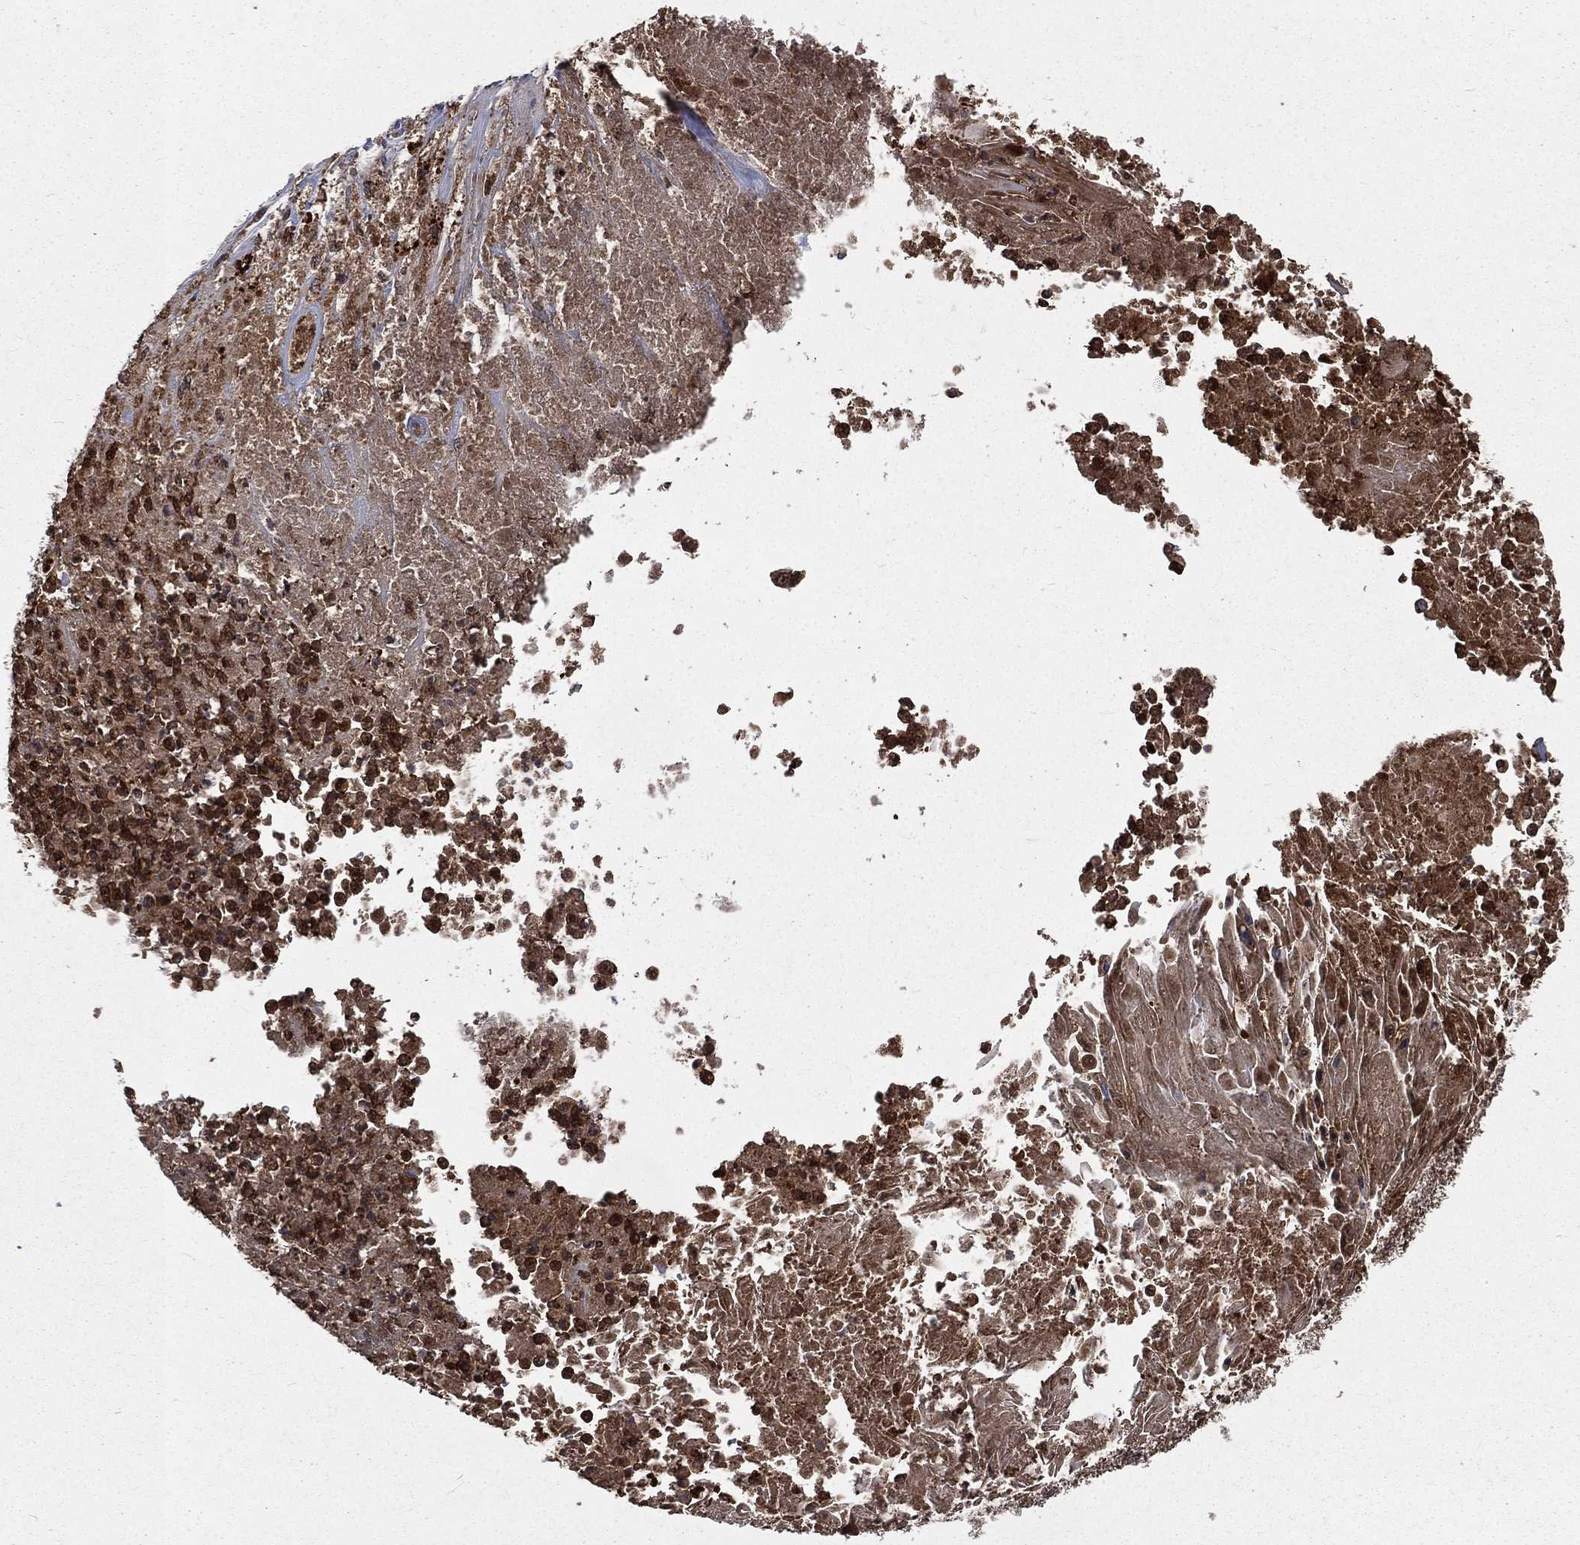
{"staining": {"intensity": "moderate", "quantity": "<25%", "location": "cytoplasmic/membranous"}, "tissue": "lung cancer", "cell_type": "Tumor cells", "image_type": "cancer", "snomed": [{"axis": "morphology", "description": "Squamous cell carcinoma, NOS"}, {"axis": "topography", "description": "Lung"}], "caption": "DAB immunohistochemical staining of human lung squamous cell carcinoma shows moderate cytoplasmic/membranous protein expression in about <25% of tumor cells.", "gene": "LENG8", "patient": {"sex": "male", "age": 64}}